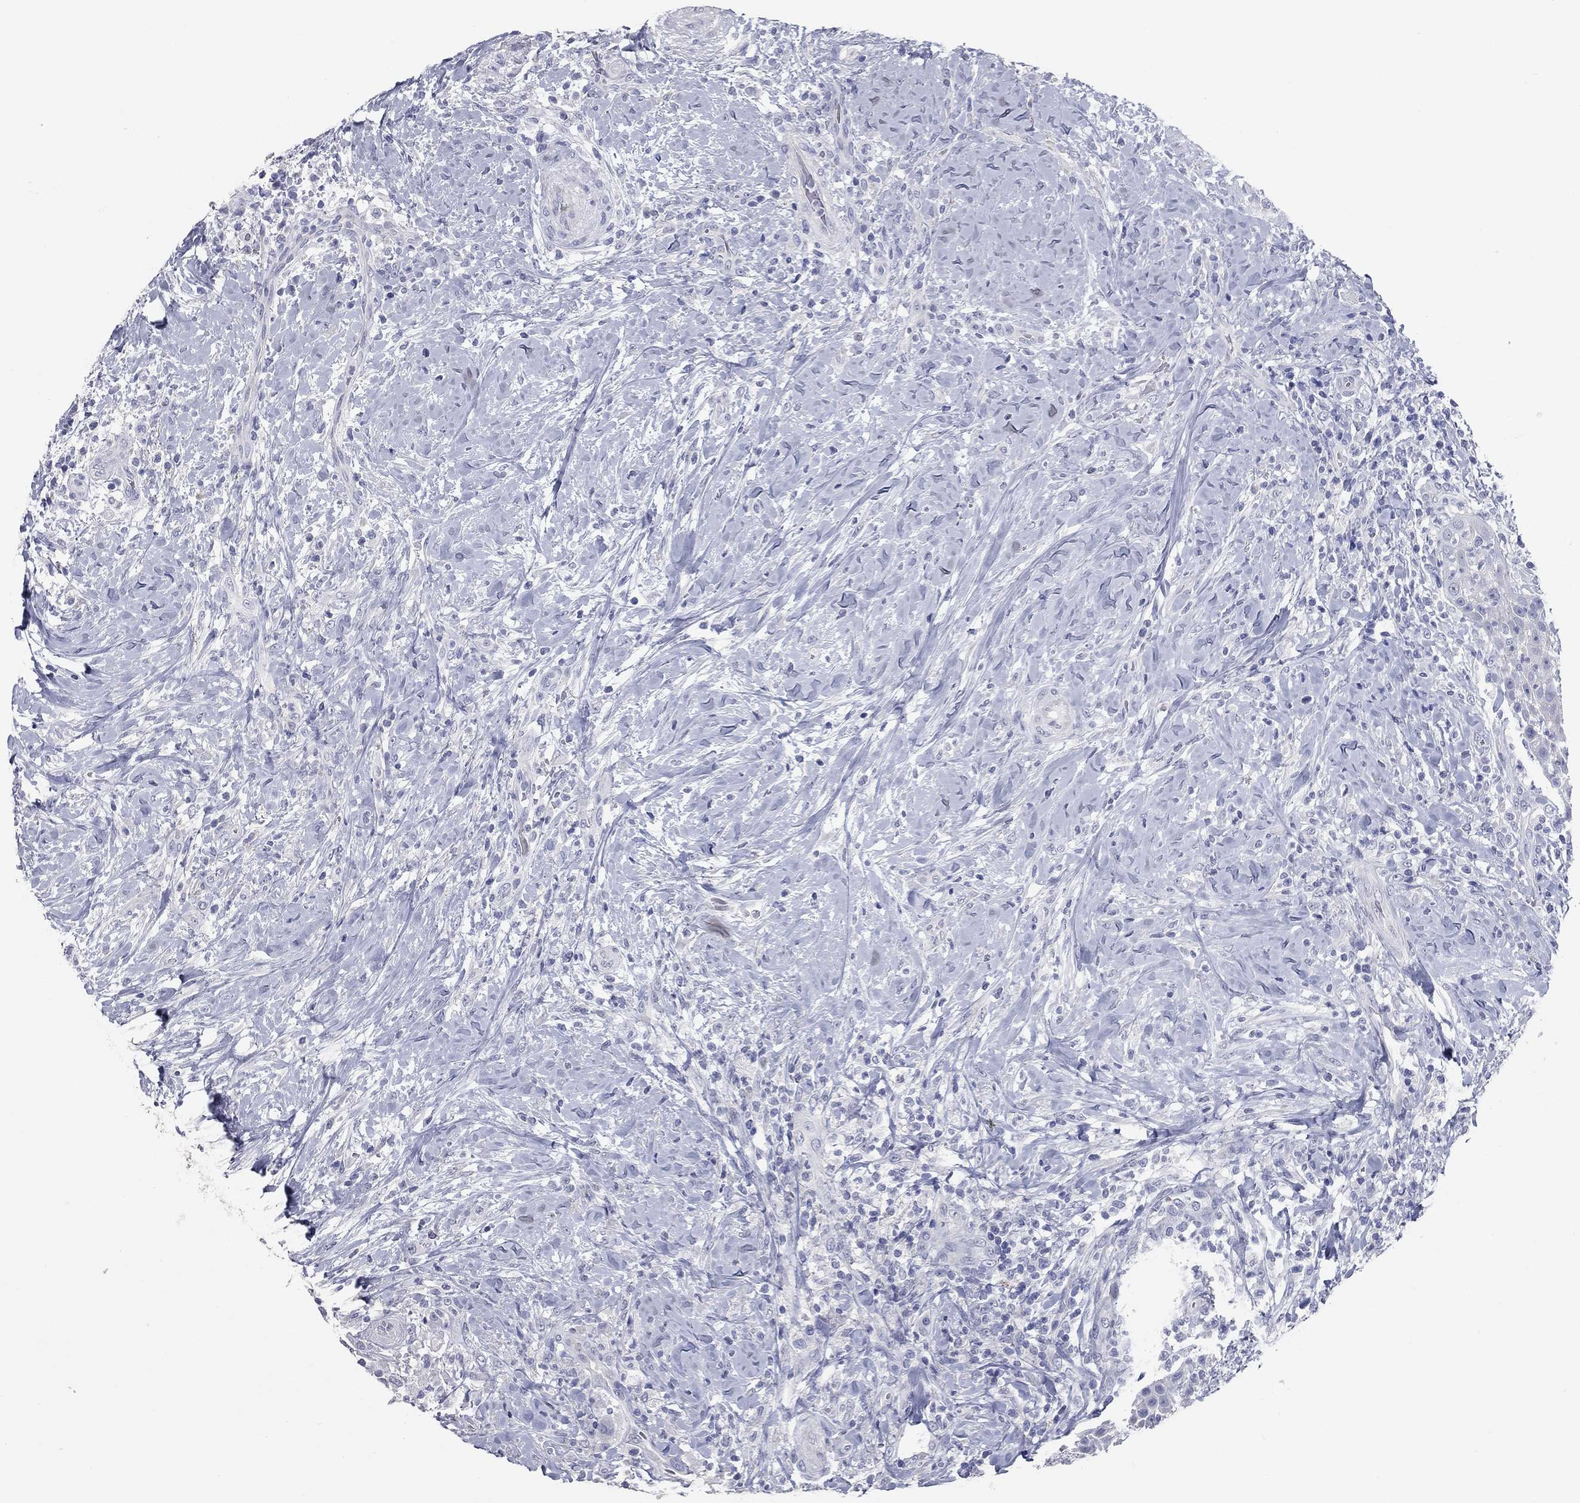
{"staining": {"intensity": "negative", "quantity": "none", "location": "none"}, "tissue": "head and neck cancer", "cell_type": "Tumor cells", "image_type": "cancer", "snomed": [{"axis": "morphology", "description": "Squamous cell carcinoma, NOS"}, {"axis": "topography", "description": "Head-Neck"}], "caption": "Histopathology image shows no protein positivity in tumor cells of head and neck cancer (squamous cell carcinoma) tissue. Brightfield microscopy of IHC stained with DAB (3,3'-diaminobenzidine) (brown) and hematoxylin (blue), captured at high magnification.", "gene": "TAC1", "patient": {"sex": "male", "age": 69}}